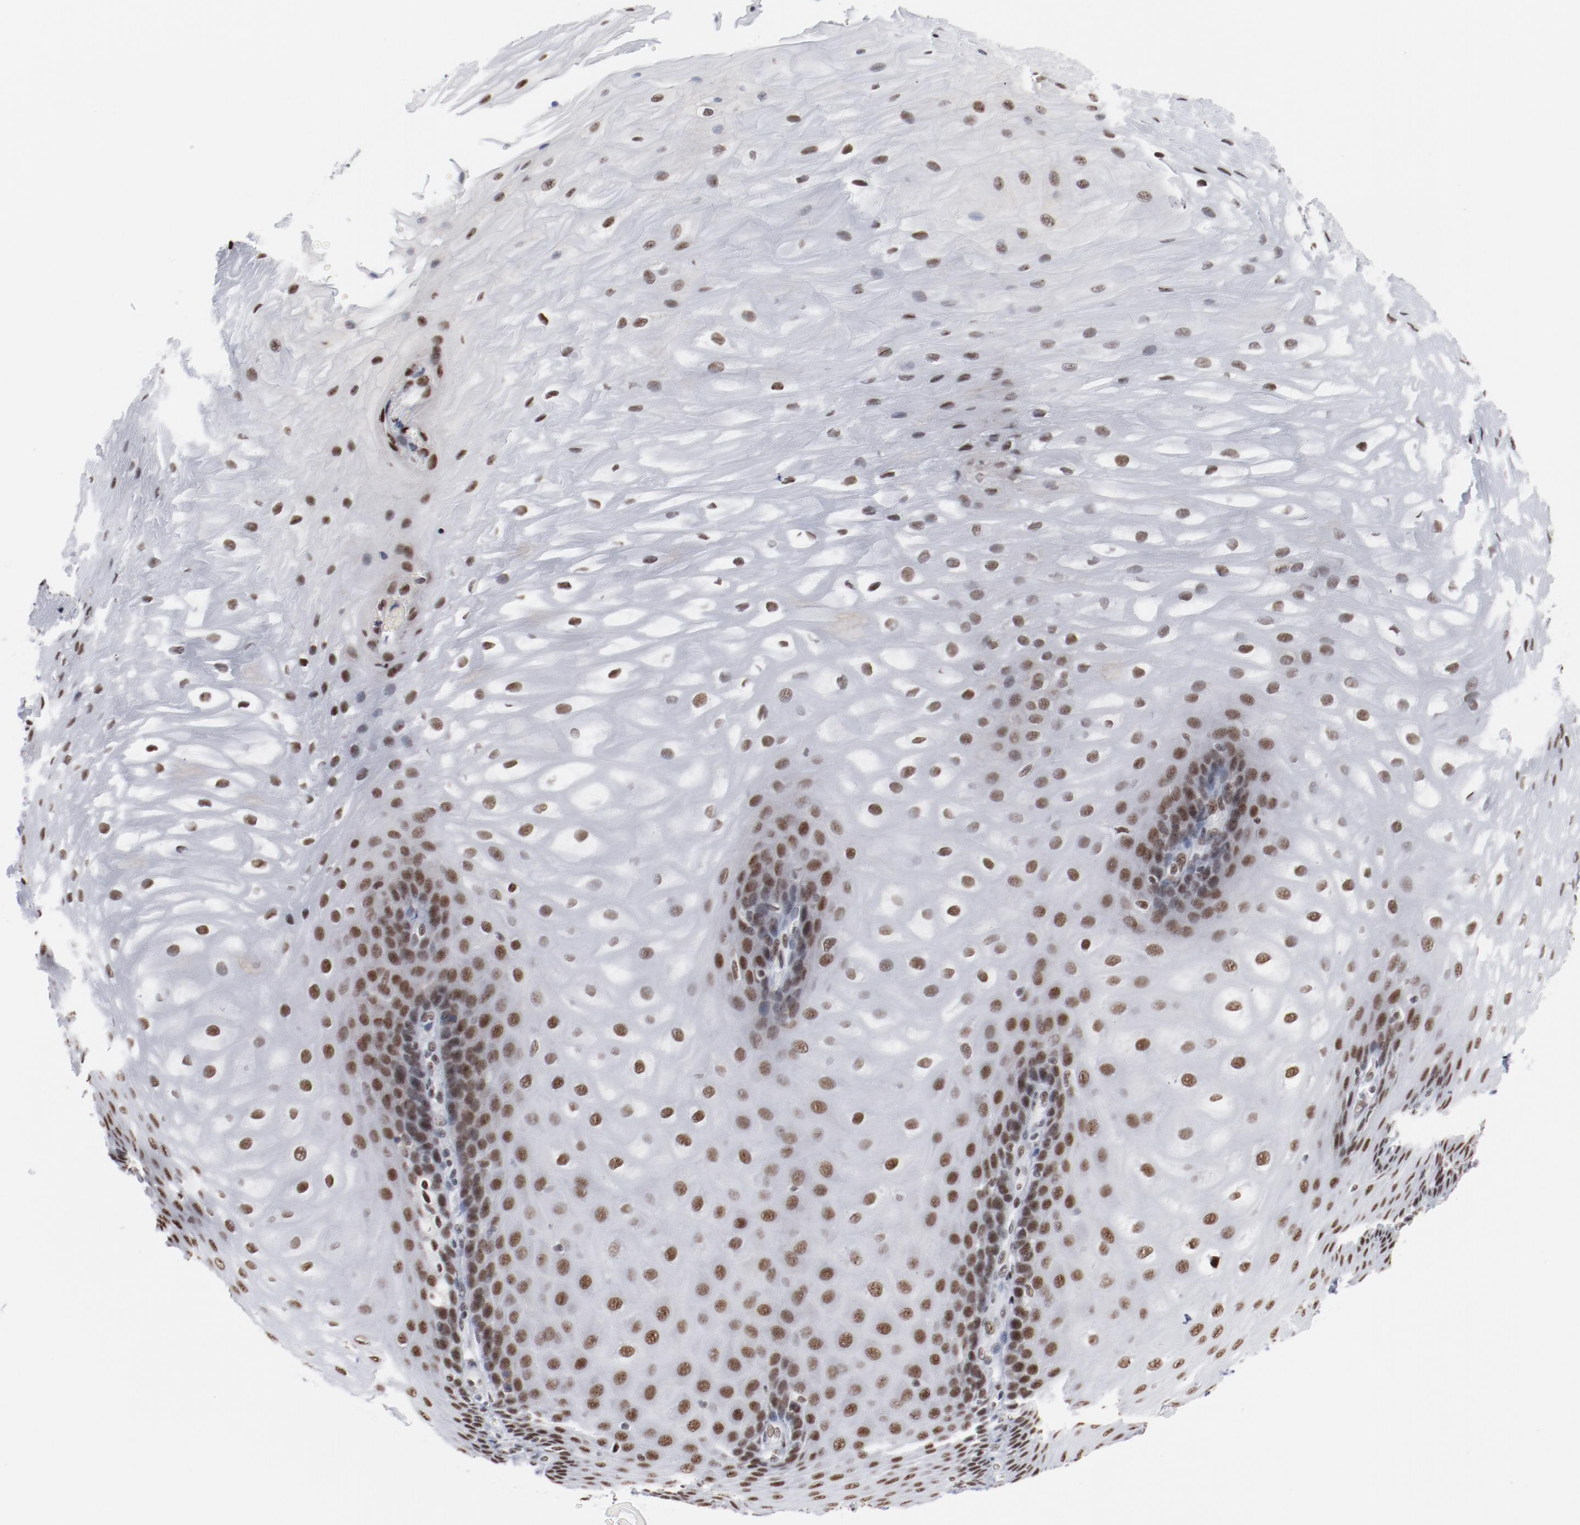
{"staining": {"intensity": "moderate", "quantity": ">75%", "location": "nuclear"}, "tissue": "esophagus", "cell_type": "Squamous epithelial cells", "image_type": "normal", "snomed": [{"axis": "morphology", "description": "Normal tissue, NOS"}, {"axis": "morphology", "description": "Adenocarcinoma, NOS"}, {"axis": "topography", "description": "Esophagus"}, {"axis": "topography", "description": "Stomach"}], "caption": "Human esophagus stained with a brown dye exhibits moderate nuclear positive staining in about >75% of squamous epithelial cells.", "gene": "BUB3", "patient": {"sex": "male", "age": 62}}